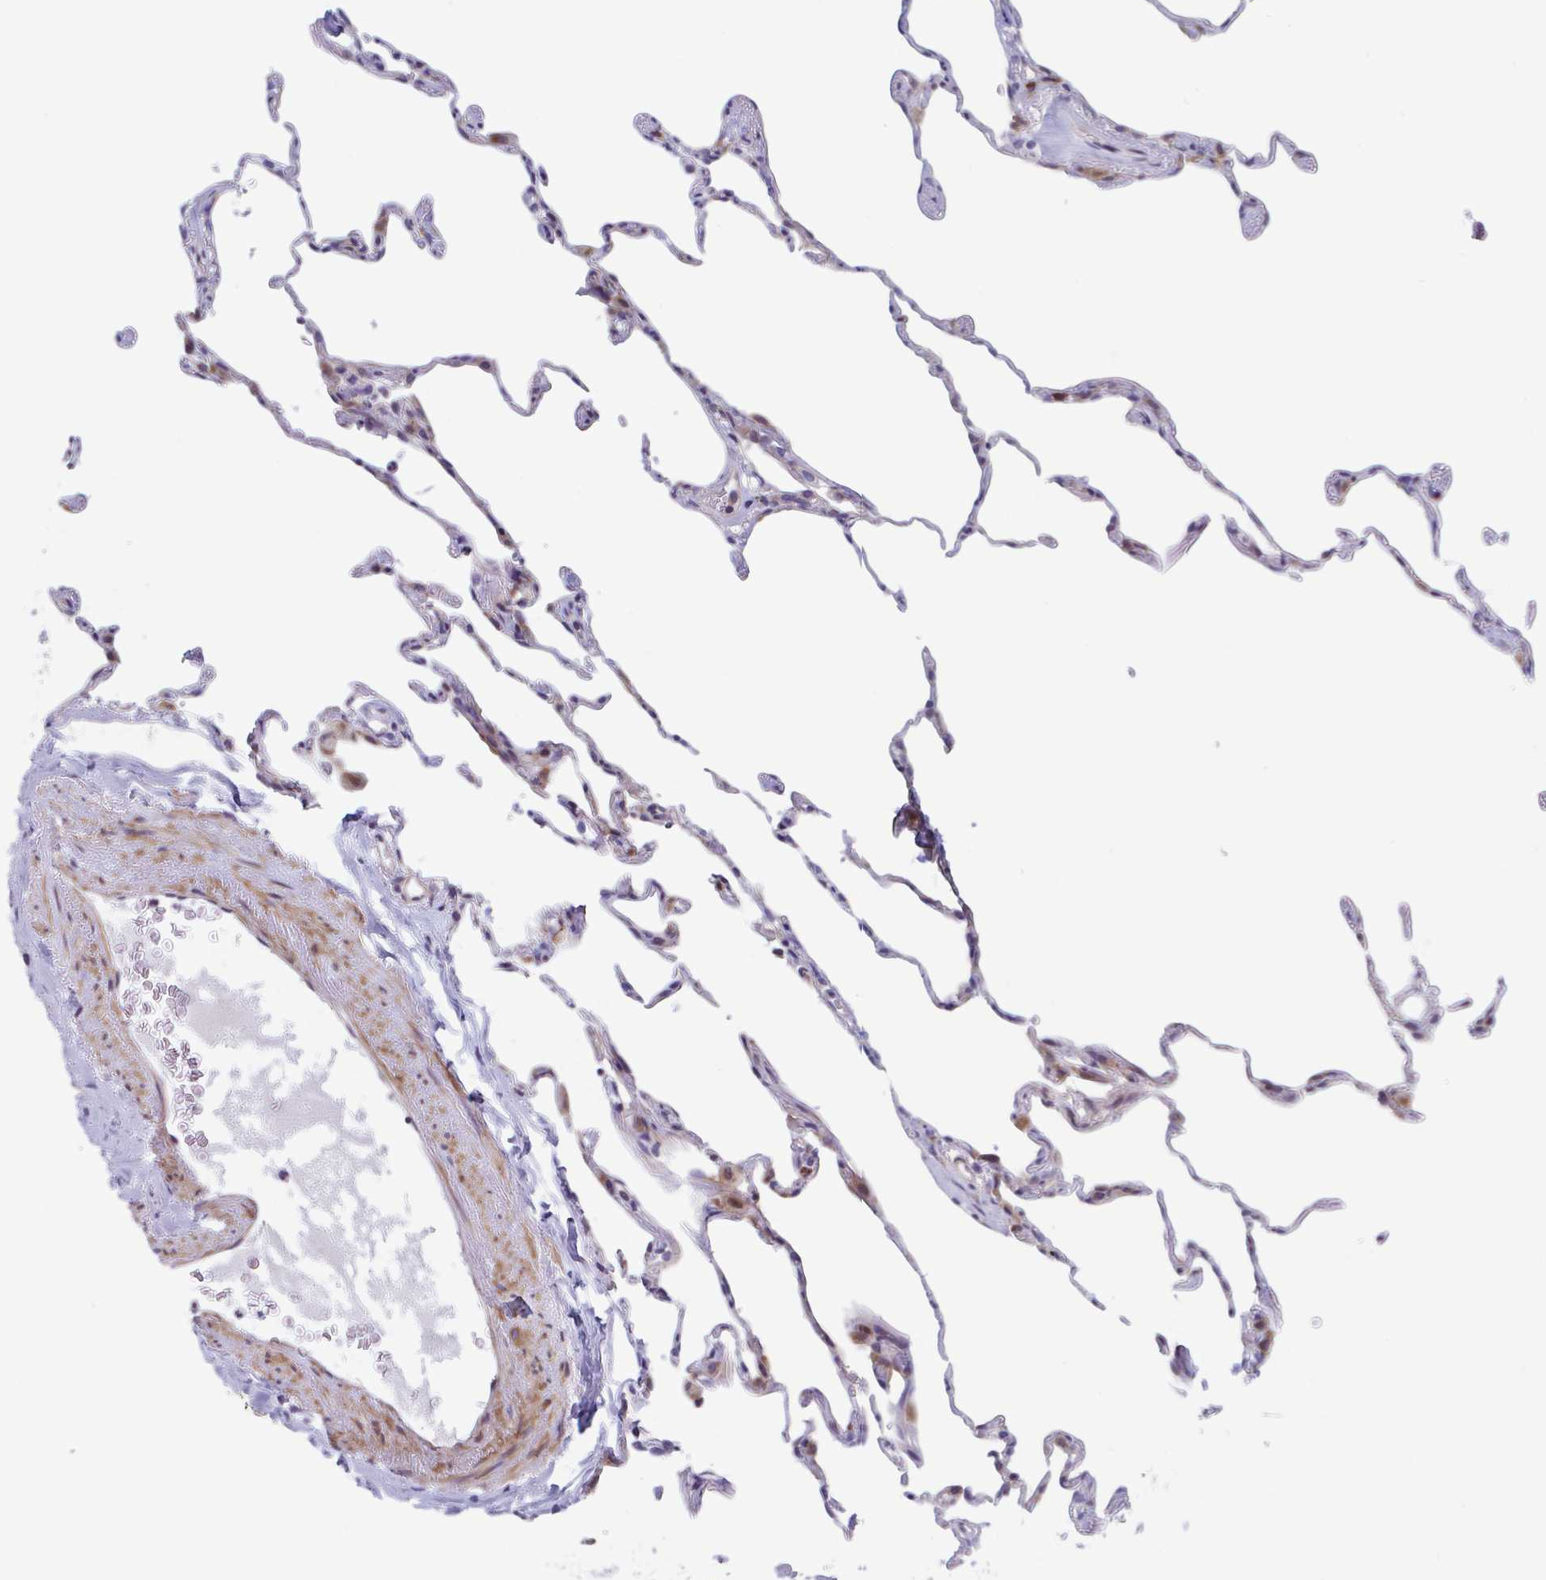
{"staining": {"intensity": "negative", "quantity": "none", "location": "none"}, "tissue": "lung", "cell_type": "Alveolar cells", "image_type": "normal", "snomed": [{"axis": "morphology", "description": "Normal tissue, NOS"}, {"axis": "topography", "description": "Lung"}], "caption": "An immunohistochemistry histopathology image of benign lung is shown. There is no staining in alveolar cells of lung. (Stains: DAB IHC with hematoxylin counter stain, Microscopy: brightfield microscopy at high magnification).", "gene": "DUXA", "patient": {"sex": "female", "age": 57}}